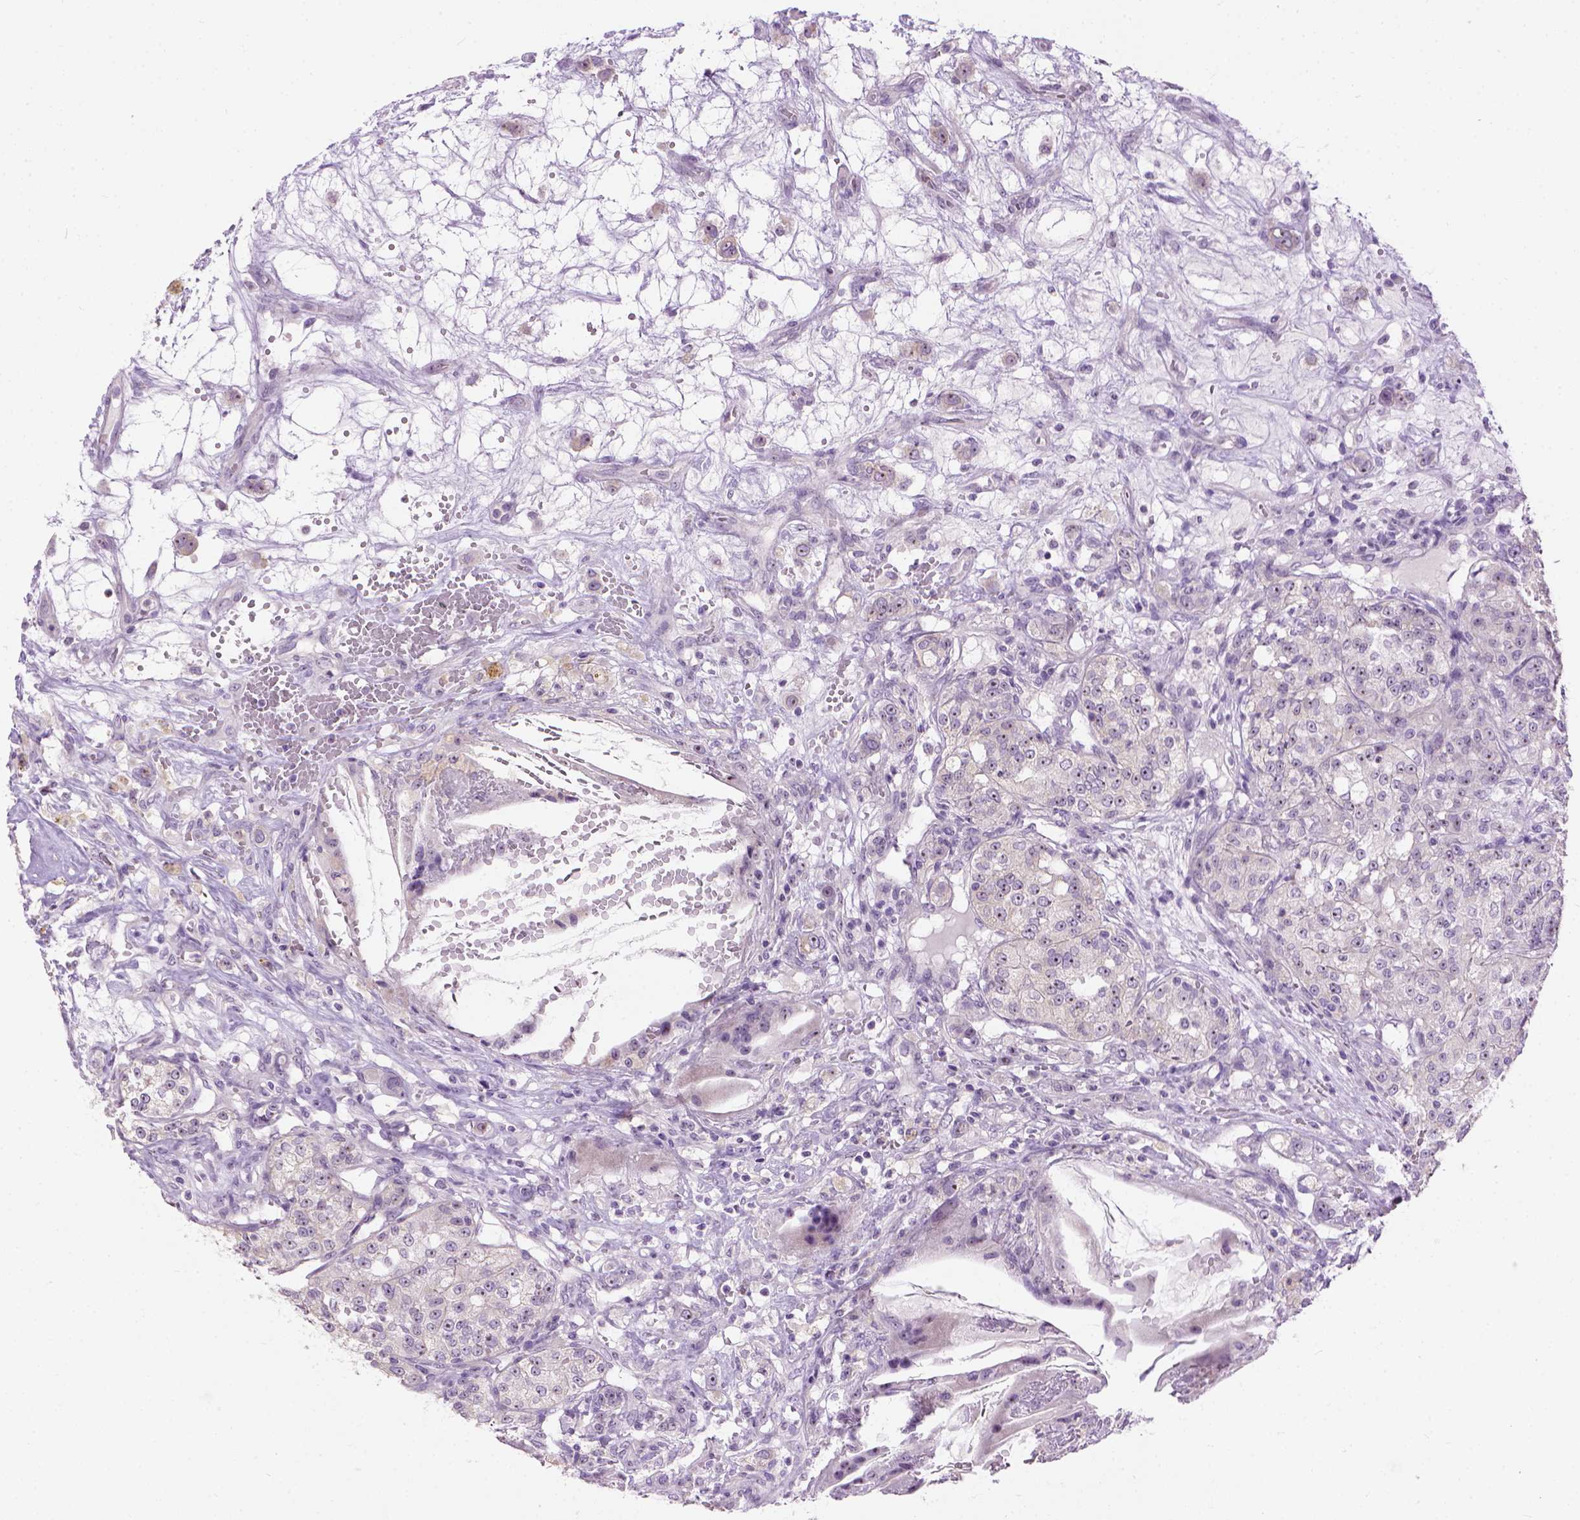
{"staining": {"intensity": "negative", "quantity": "none", "location": "none"}, "tissue": "renal cancer", "cell_type": "Tumor cells", "image_type": "cancer", "snomed": [{"axis": "morphology", "description": "Adenocarcinoma, NOS"}, {"axis": "topography", "description": "Kidney"}], "caption": "DAB (3,3'-diaminobenzidine) immunohistochemical staining of adenocarcinoma (renal) exhibits no significant expression in tumor cells. (DAB (3,3'-diaminobenzidine) immunohistochemistry (IHC) with hematoxylin counter stain).", "gene": "UTP4", "patient": {"sex": "female", "age": 63}}